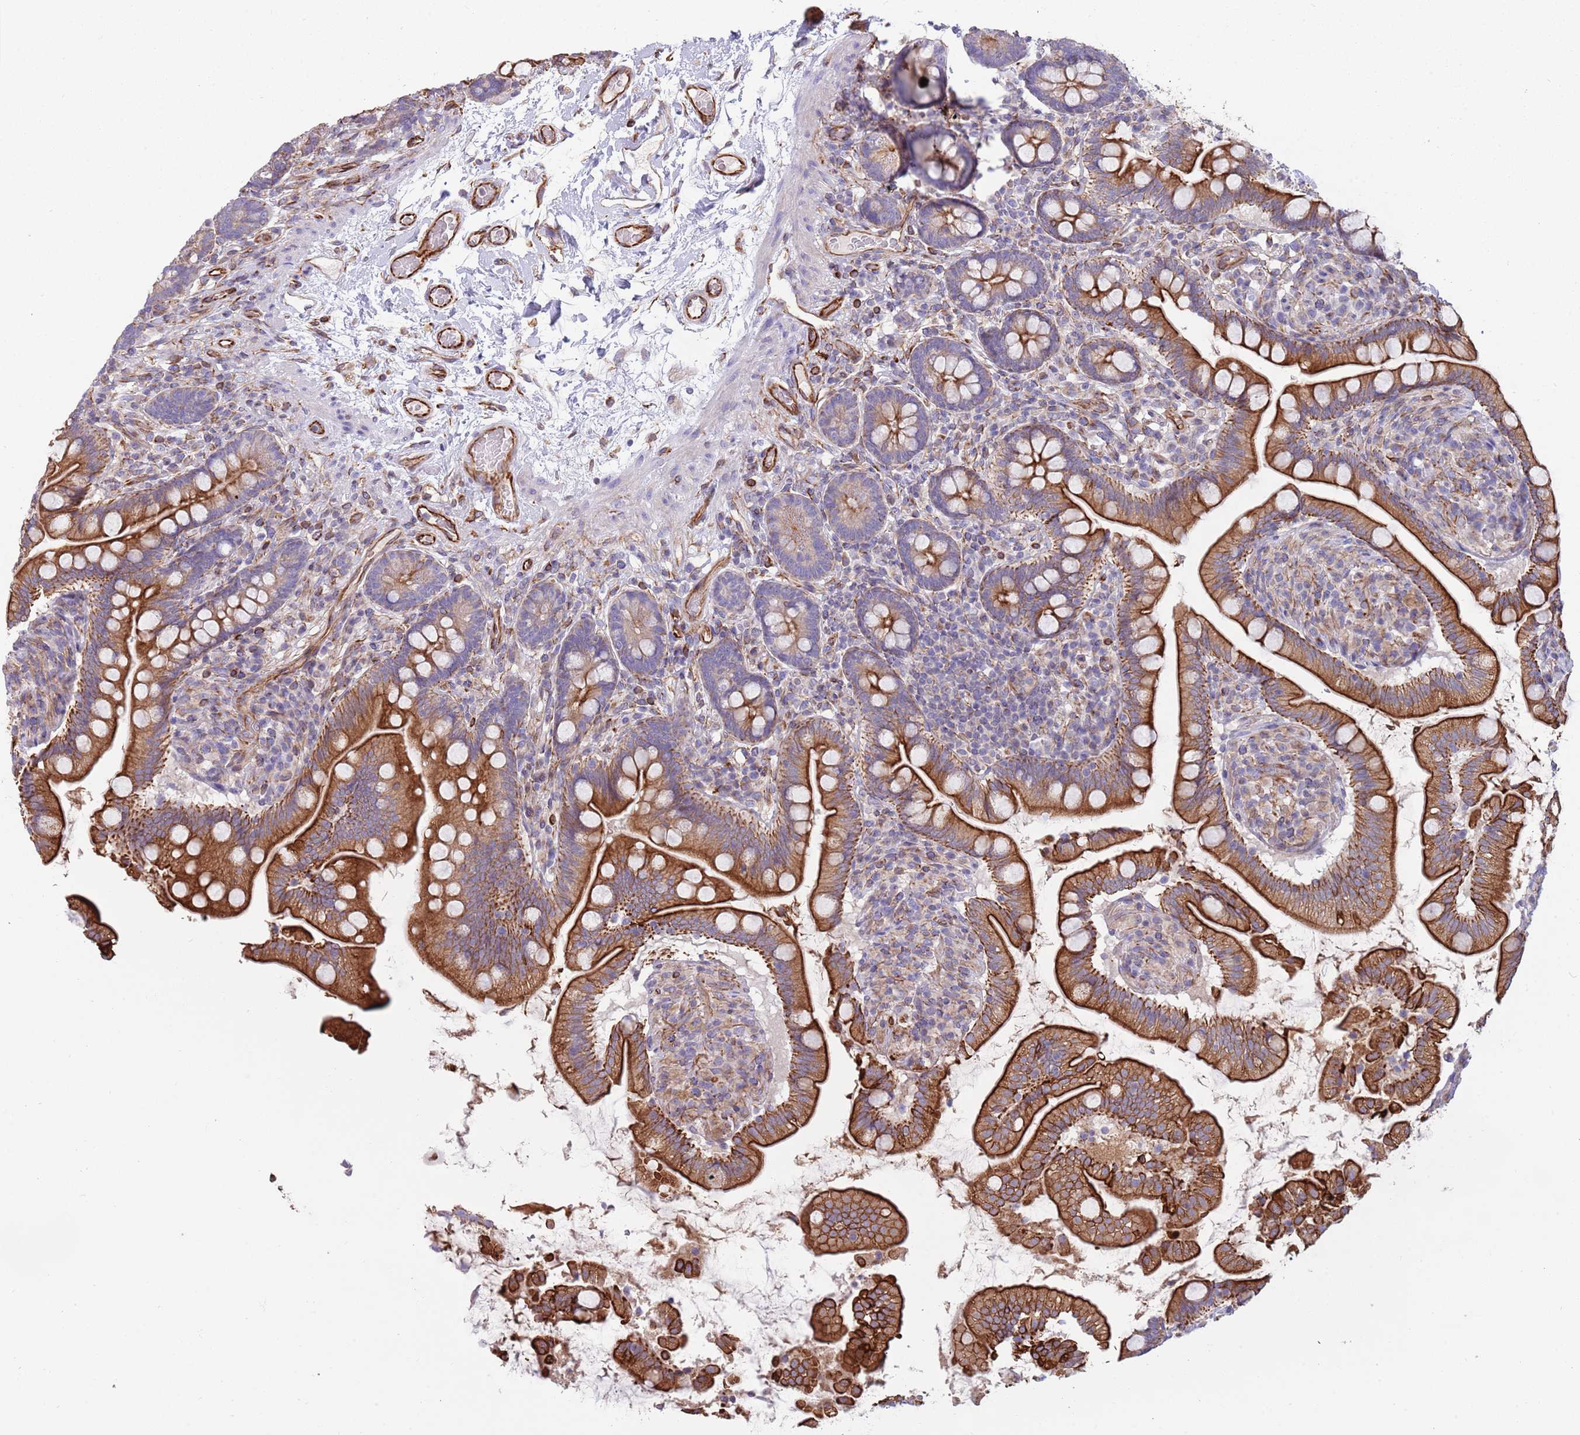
{"staining": {"intensity": "strong", "quantity": ">75%", "location": "cytoplasmic/membranous"}, "tissue": "small intestine", "cell_type": "Glandular cells", "image_type": "normal", "snomed": [{"axis": "morphology", "description": "Normal tissue, NOS"}, {"axis": "topography", "description": "Small intestine"}], "caption": "Immunohistochemistry micrograph of normal small intestine: small intestine stained using immunohistochemistry displays high levels of strong protein expression localized specifically in the cytoplasmic/membranous of glandular cells, appearing as a cytoplasmic/membranous brown color.", "gene": "MOGAT1", "patient": {"sex": "female", "age": 64}}